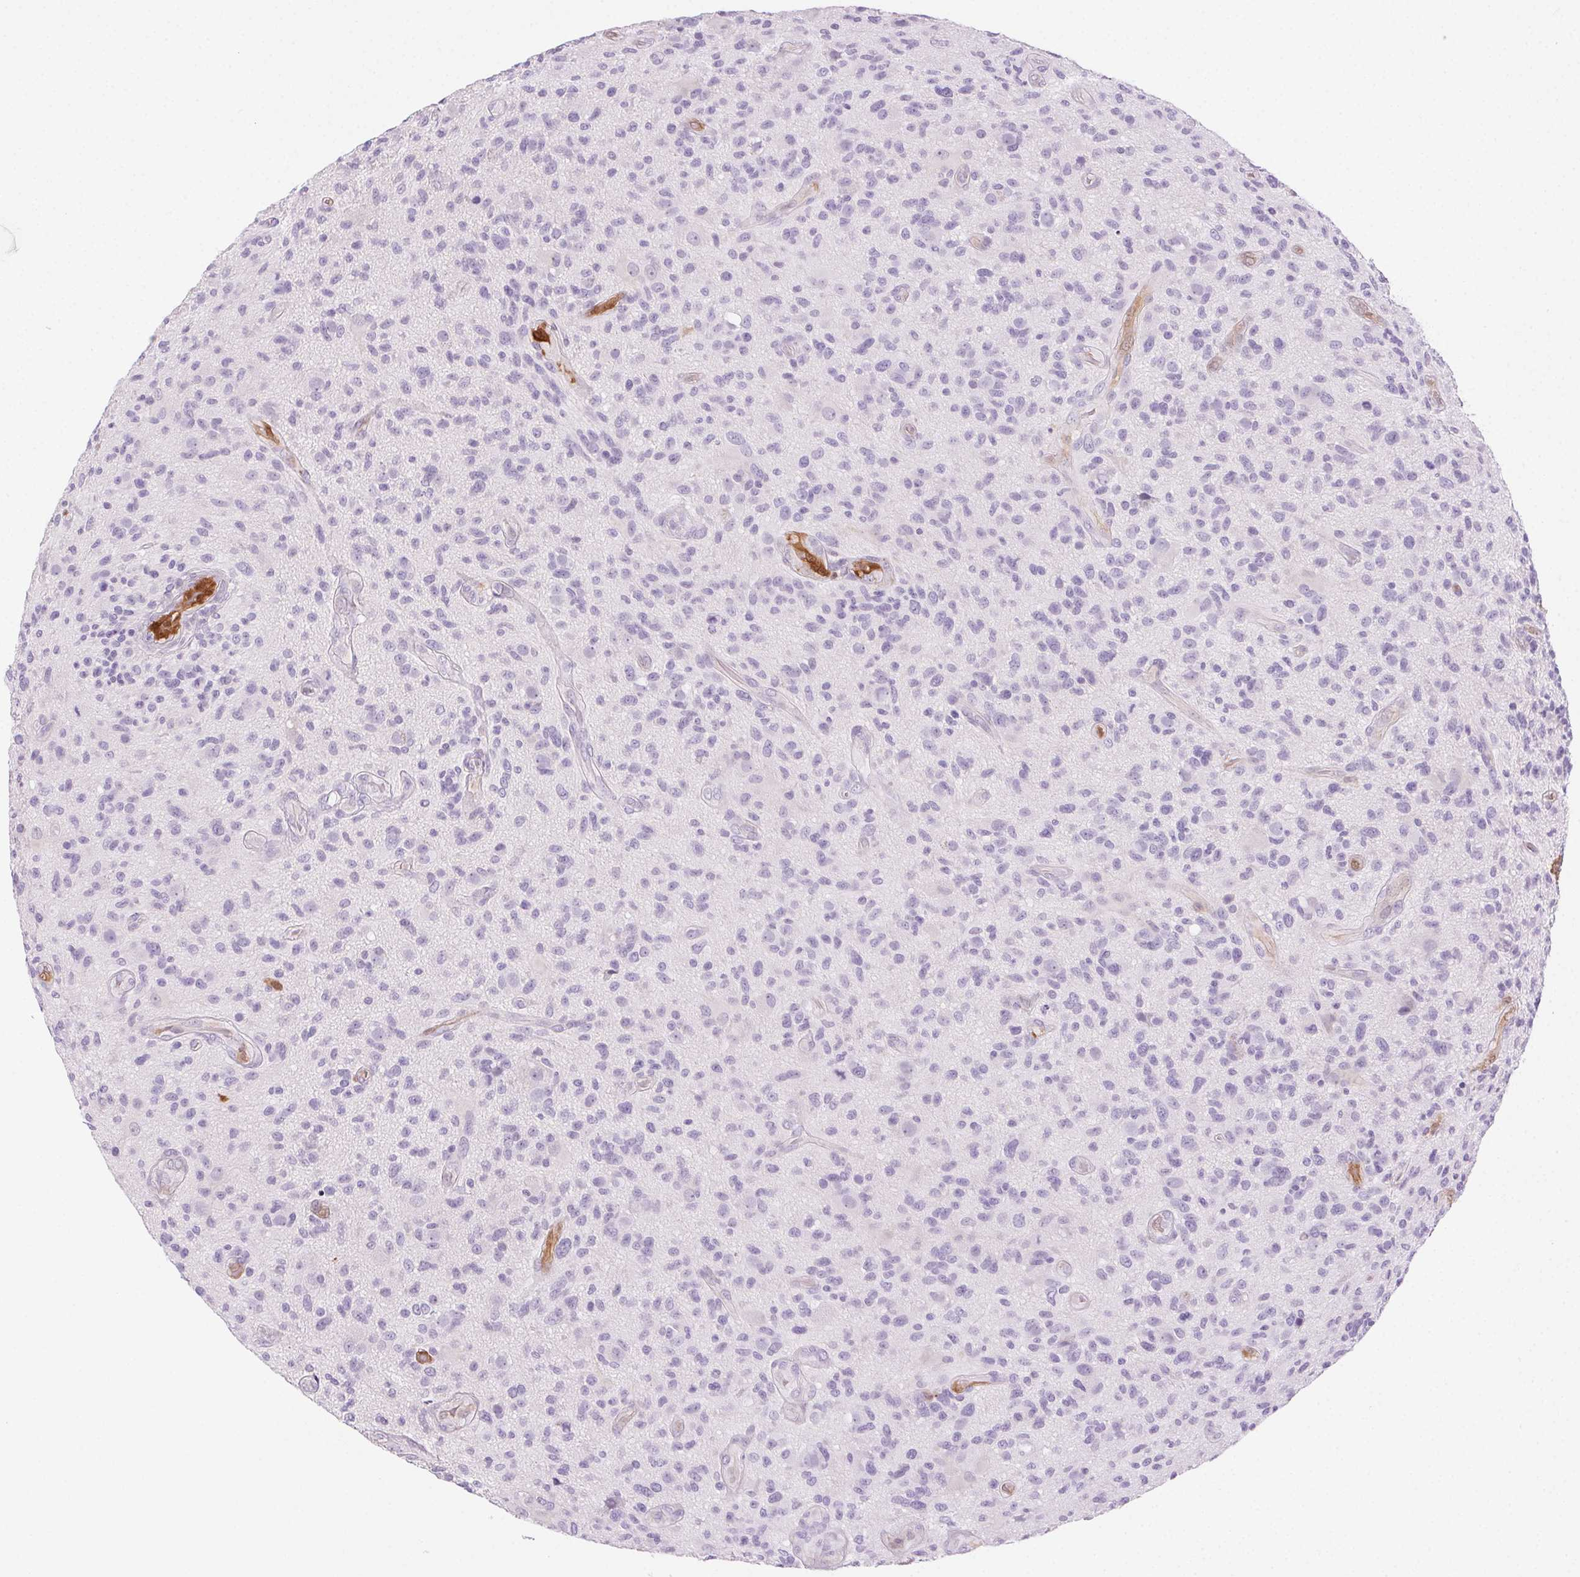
{"staining": {"intensity": "negative", "quantity": "none", "location": "none"}, "tissue": "glioma", "cell_type": "Tumor cells", "image_type": "cancer", "snomed": [{"axis": "morphology", "description": "Glioma, malignant, High grade"}, {"axis": "topography", "description": "Brain"}], "caption": "High power microscopy image of an immunohistochemistry histopathology image of glioma, revealing no significant expression in tumor cells.", "gene": "TMEM45A", "patient": {"sex": "male", "age": 47}}